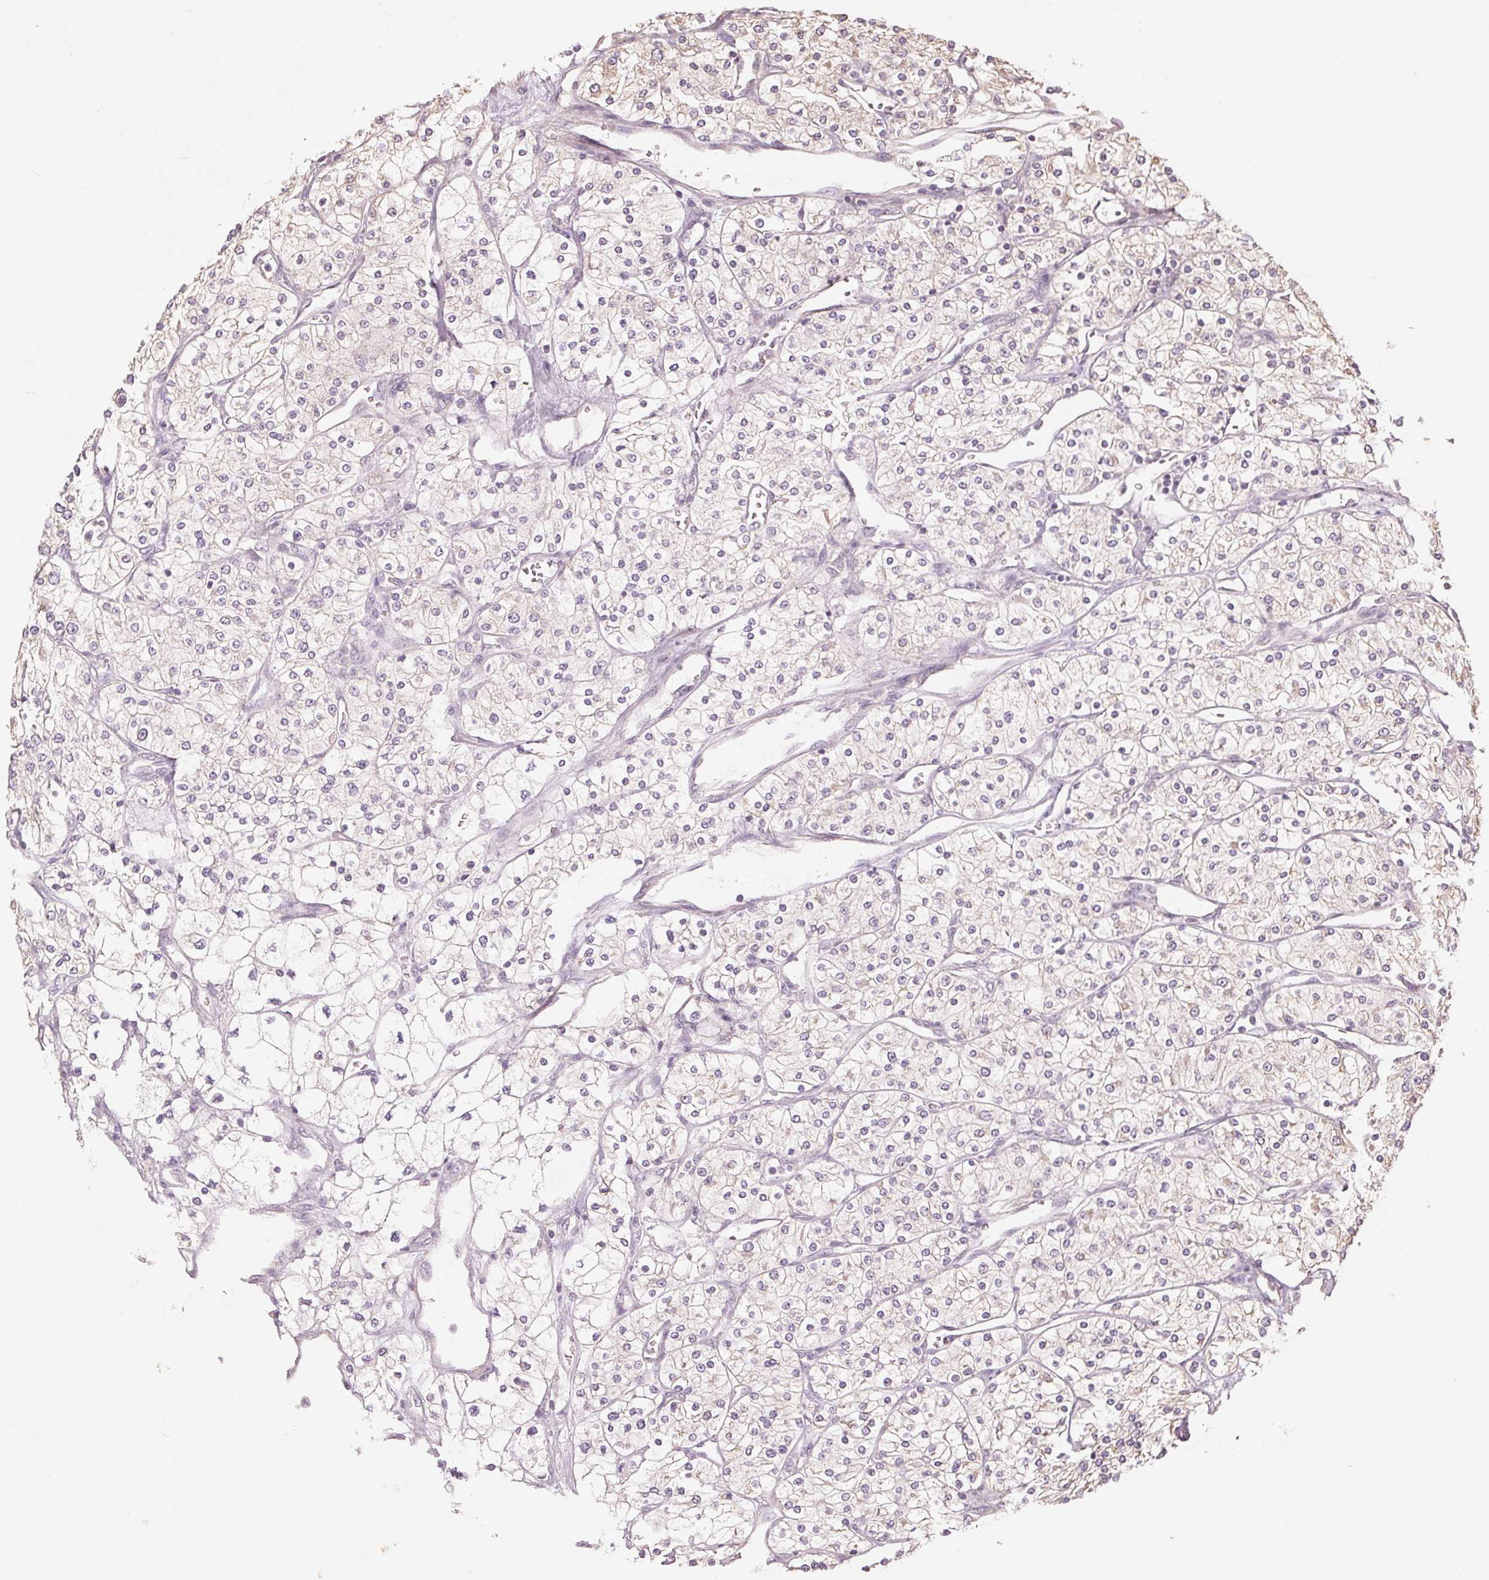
{"staining": {"intensity": "negative", "quantity": "none", "location": "none"}, "tissue": "renal cancer", "cell_type": "Tumor cells", "image_type": "cancer", "snomed": [{"axis": "morphology", "description": "Adenocarcinoma, NOS"}, {"axis": "topography", "description": "Kidney"}], "caption": "IHC of adenocarcinoma (renal) displays no staining in tumor cells. The staining was performed using DAB to visualize the protein expression in brown, while the nuclei were stained in blue with hematoxylin (Magnification: 20x).", "gene": "COX14", "patient": {"sex": "male", "age": 80}}